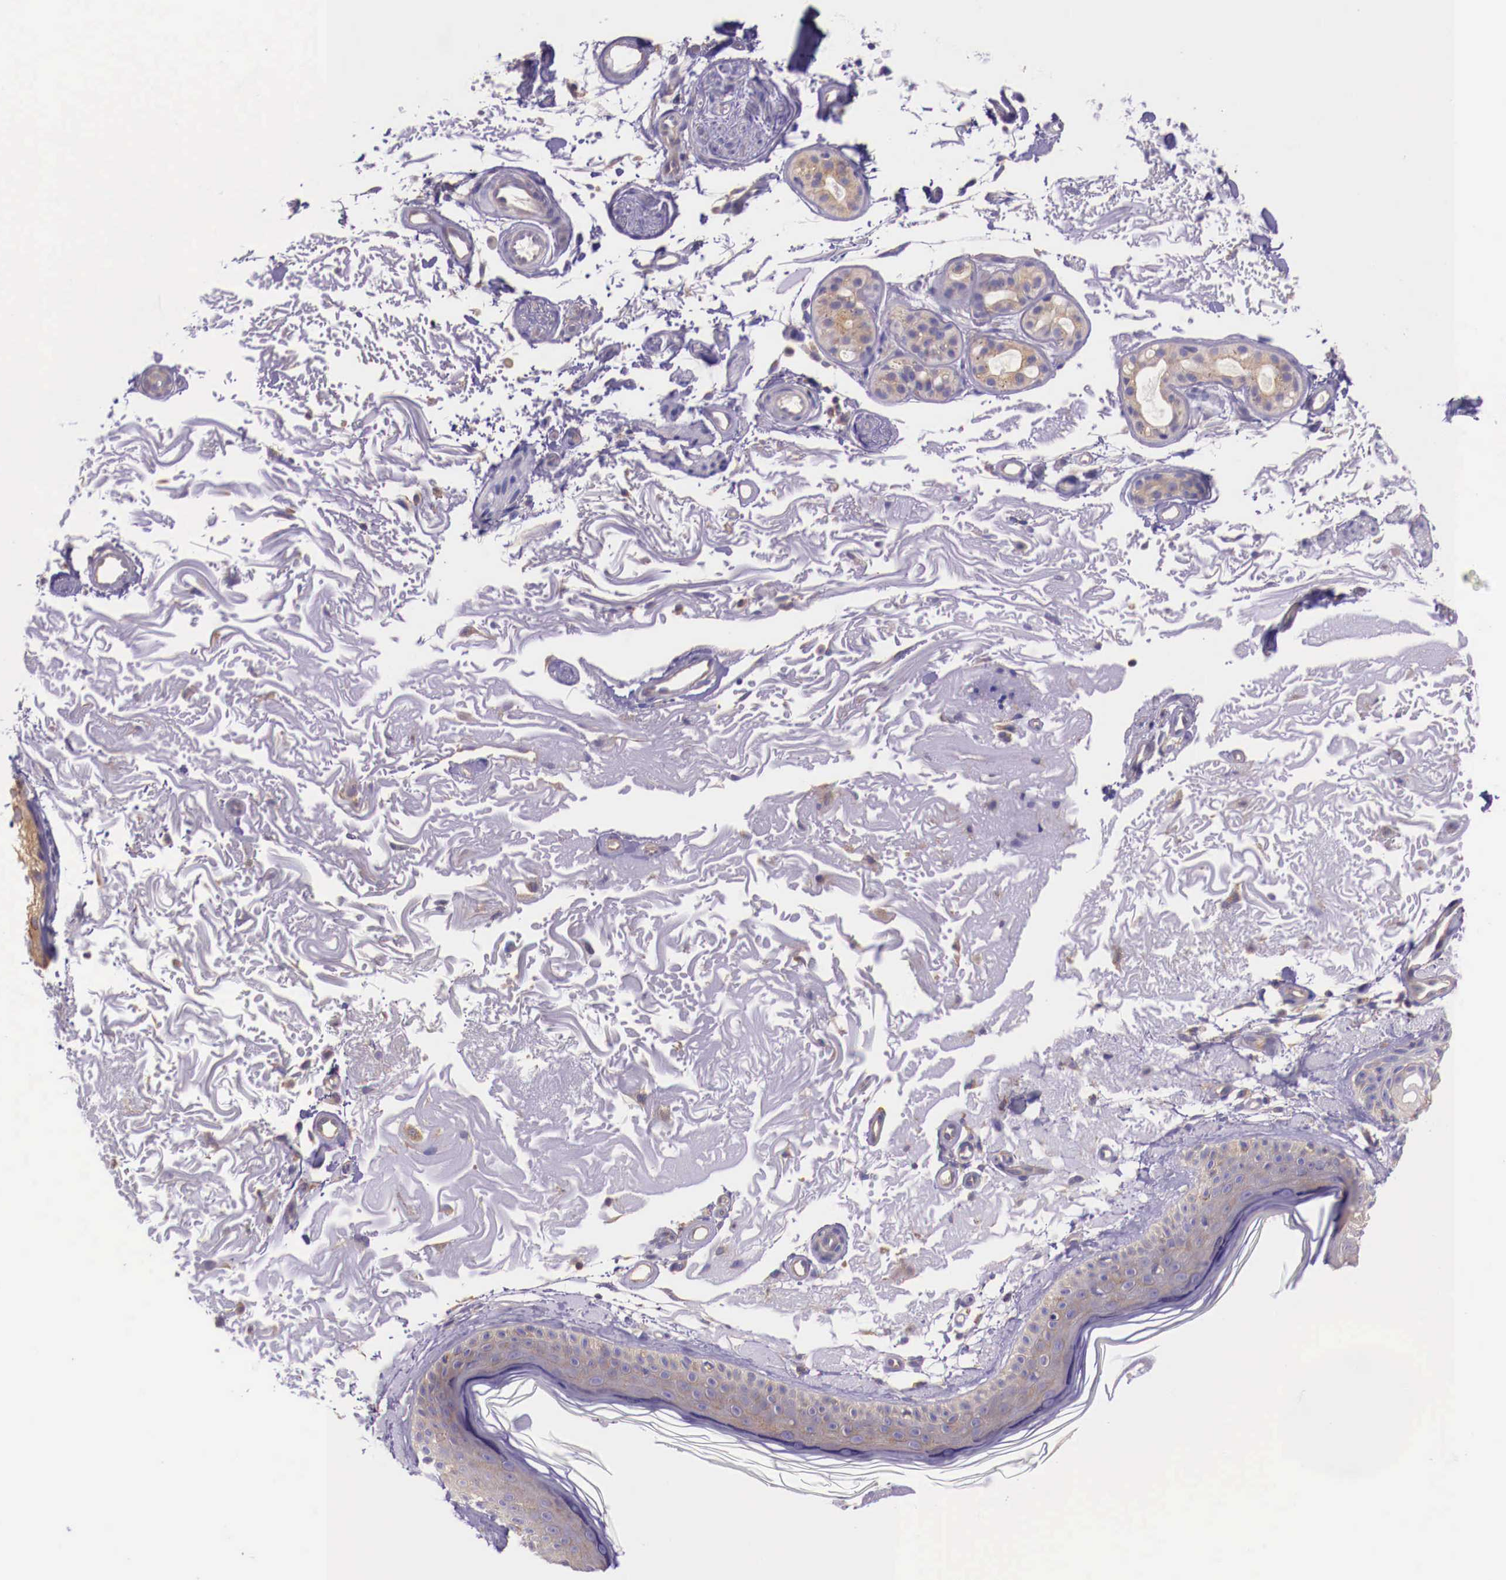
{"staining": {"intensity": "negative", "quantity": "none", "location": "none"}, "tissue": "skin", "cell_type": "Fibroblasts", "image_type": "normal", "snomed": [{"axis": "morphology", "description": "Normal tissue, NOS"}, {"axis": "topography", "description": "Skin"}], "caption": "Protein analysis of benign skin shows no significant staining in fibroblasts.", "gene": "GRIPAP1", "patient": {"sex": "female", "age": 90}}